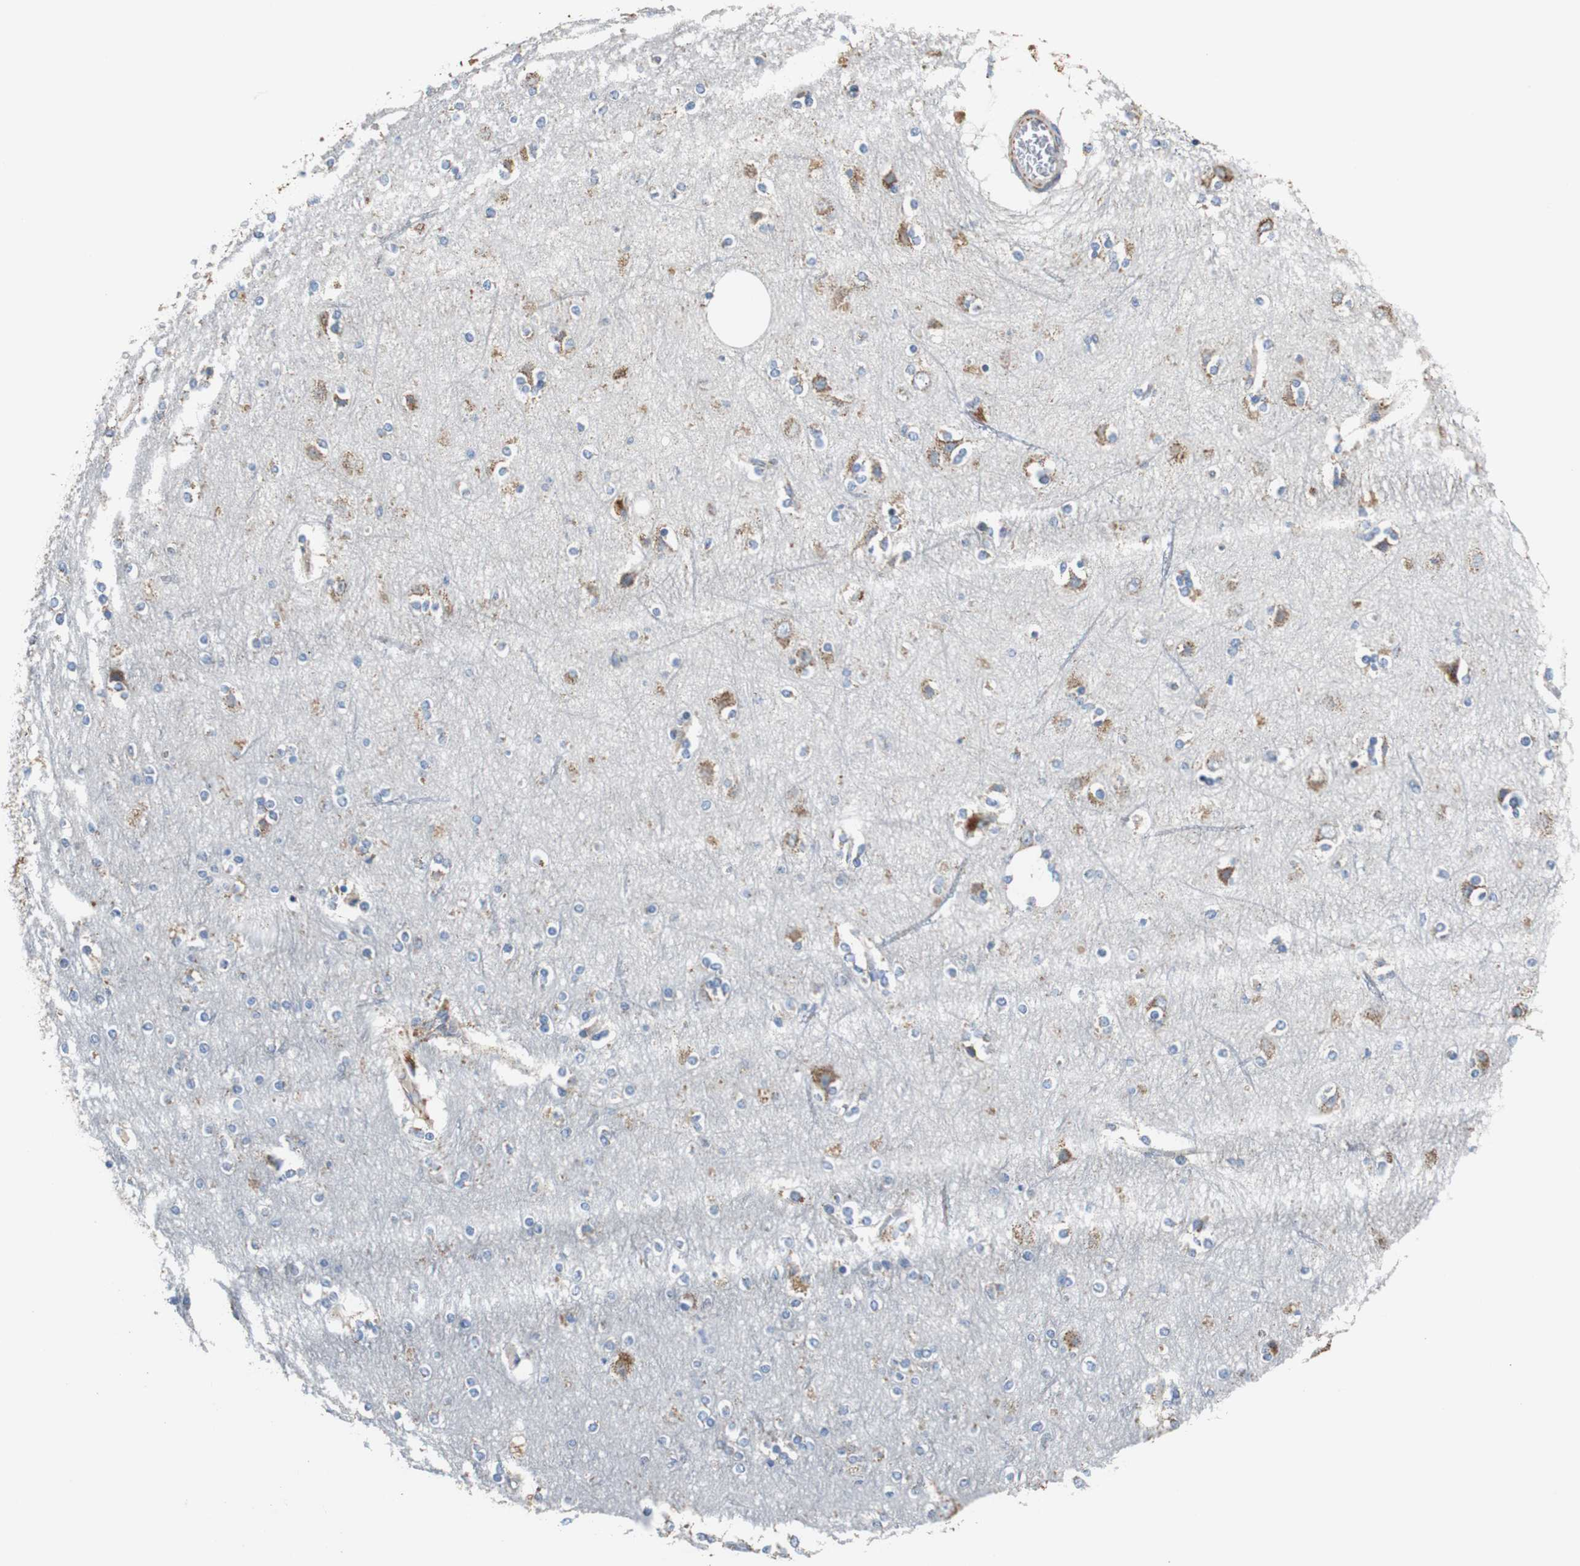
{"staining": {"intensity": "negative", "quantity": "none", "location": "none"}, "tissue": "cerebral cortex", "cell_type": "Endothelial cells", "image_type": "normal", "snomed": [{"axis": "morphology", "description": "Normal tissue, NOS"}, {"axis": "topography", "description": "Cerebral cortex"}], "caption": "This is an immunohistochemistry (IHC) histopathology image of normal cerebral cortex. There is no staining in endothelial cells.", "gene": "PCK1", "patient": {"sex": "female", "age": 54}}